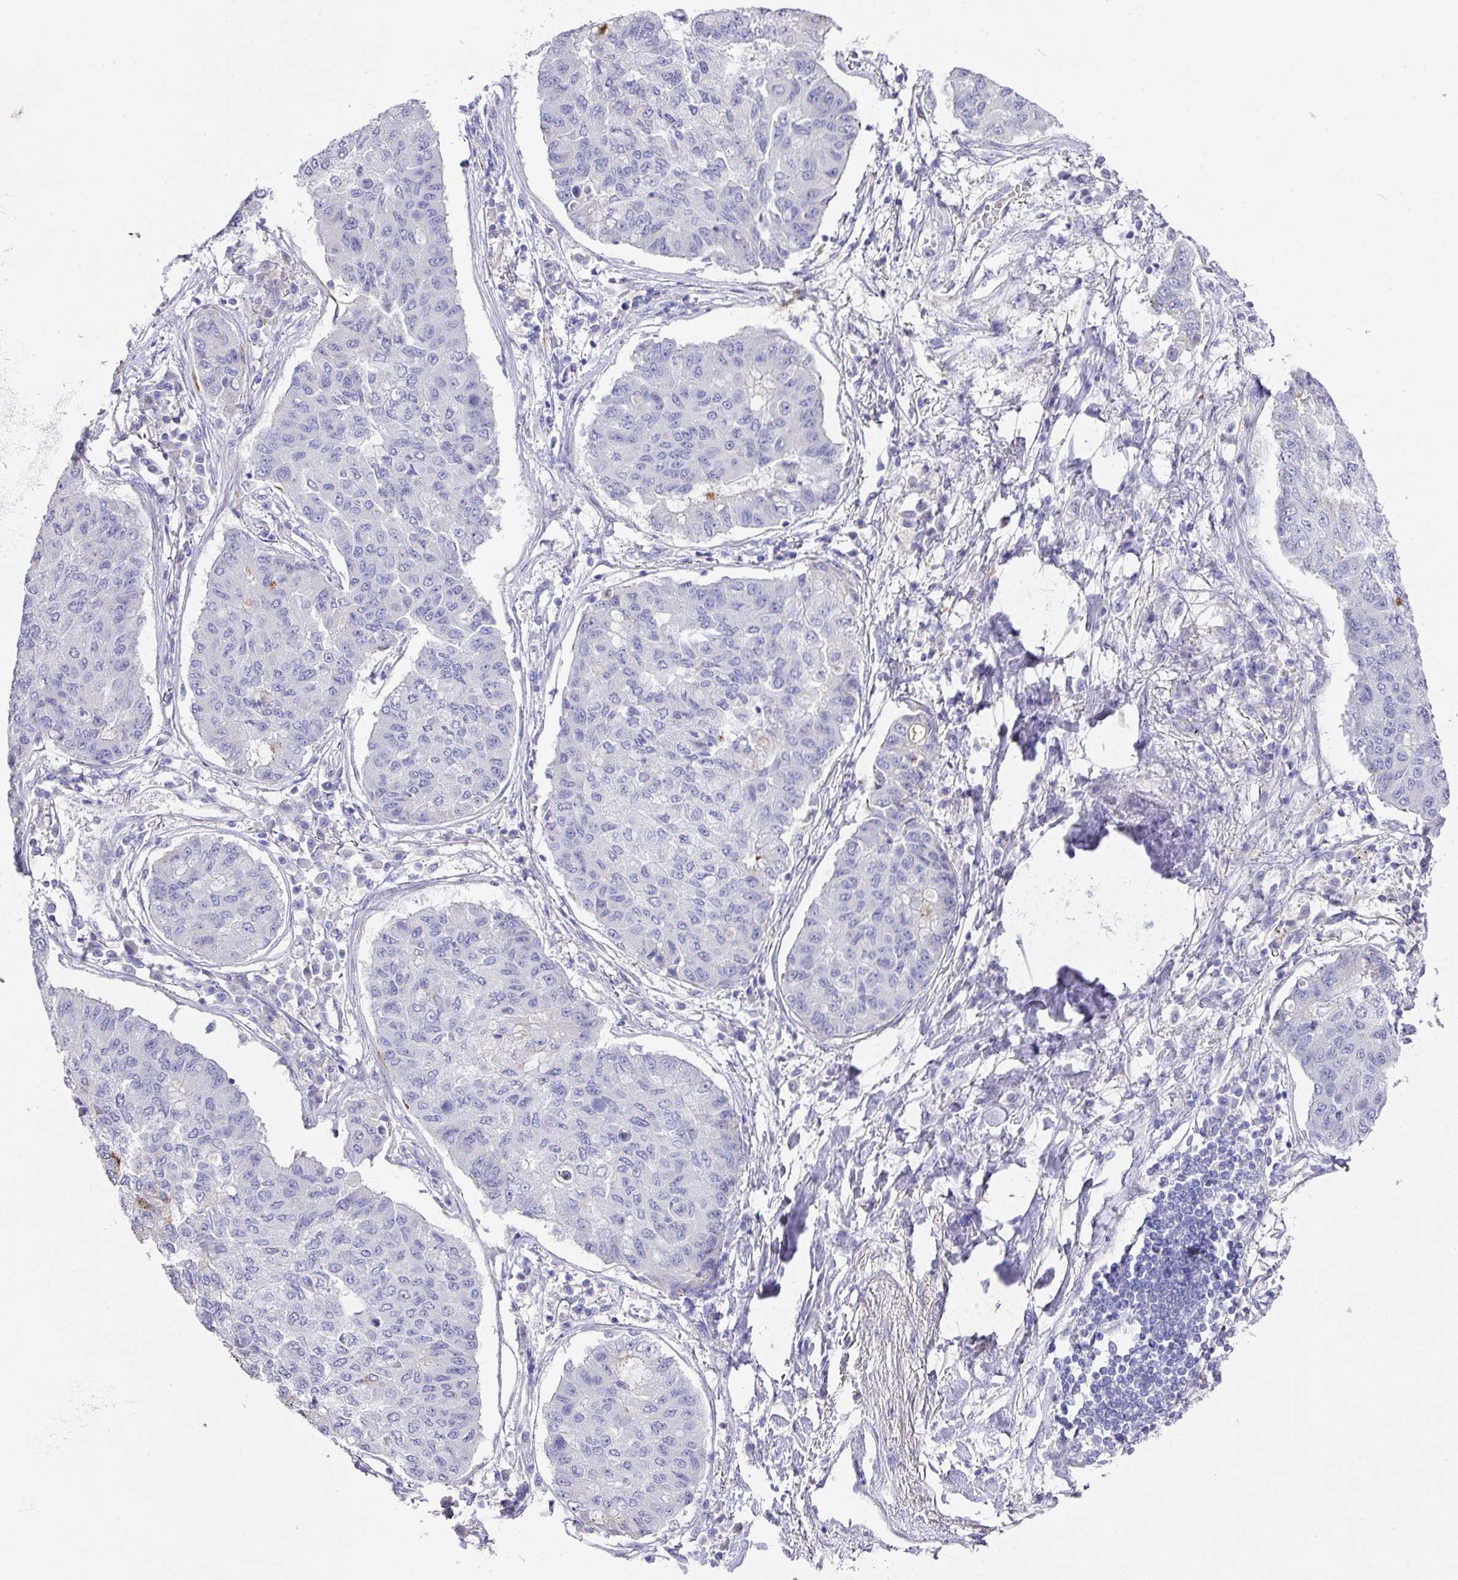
{"staining": {"intensity": "negative", "quantity": "none", "location": "none"}, "tissue": "lung cancer", "cell_type": "Tumor cells", "image_type": "cancer", "snomed": [{"axis": "morphology", "description": "Squamous cell carcinoma, NOS"}, {"axis": "topography", "description": "Lung"}], "caption": "A high-resolution image shows IHC staining of lung cancer, which exhibits no significant positivity in tumor cells.", "gene": "TARM1", "patient": {"sex": "male", "age": 74}}